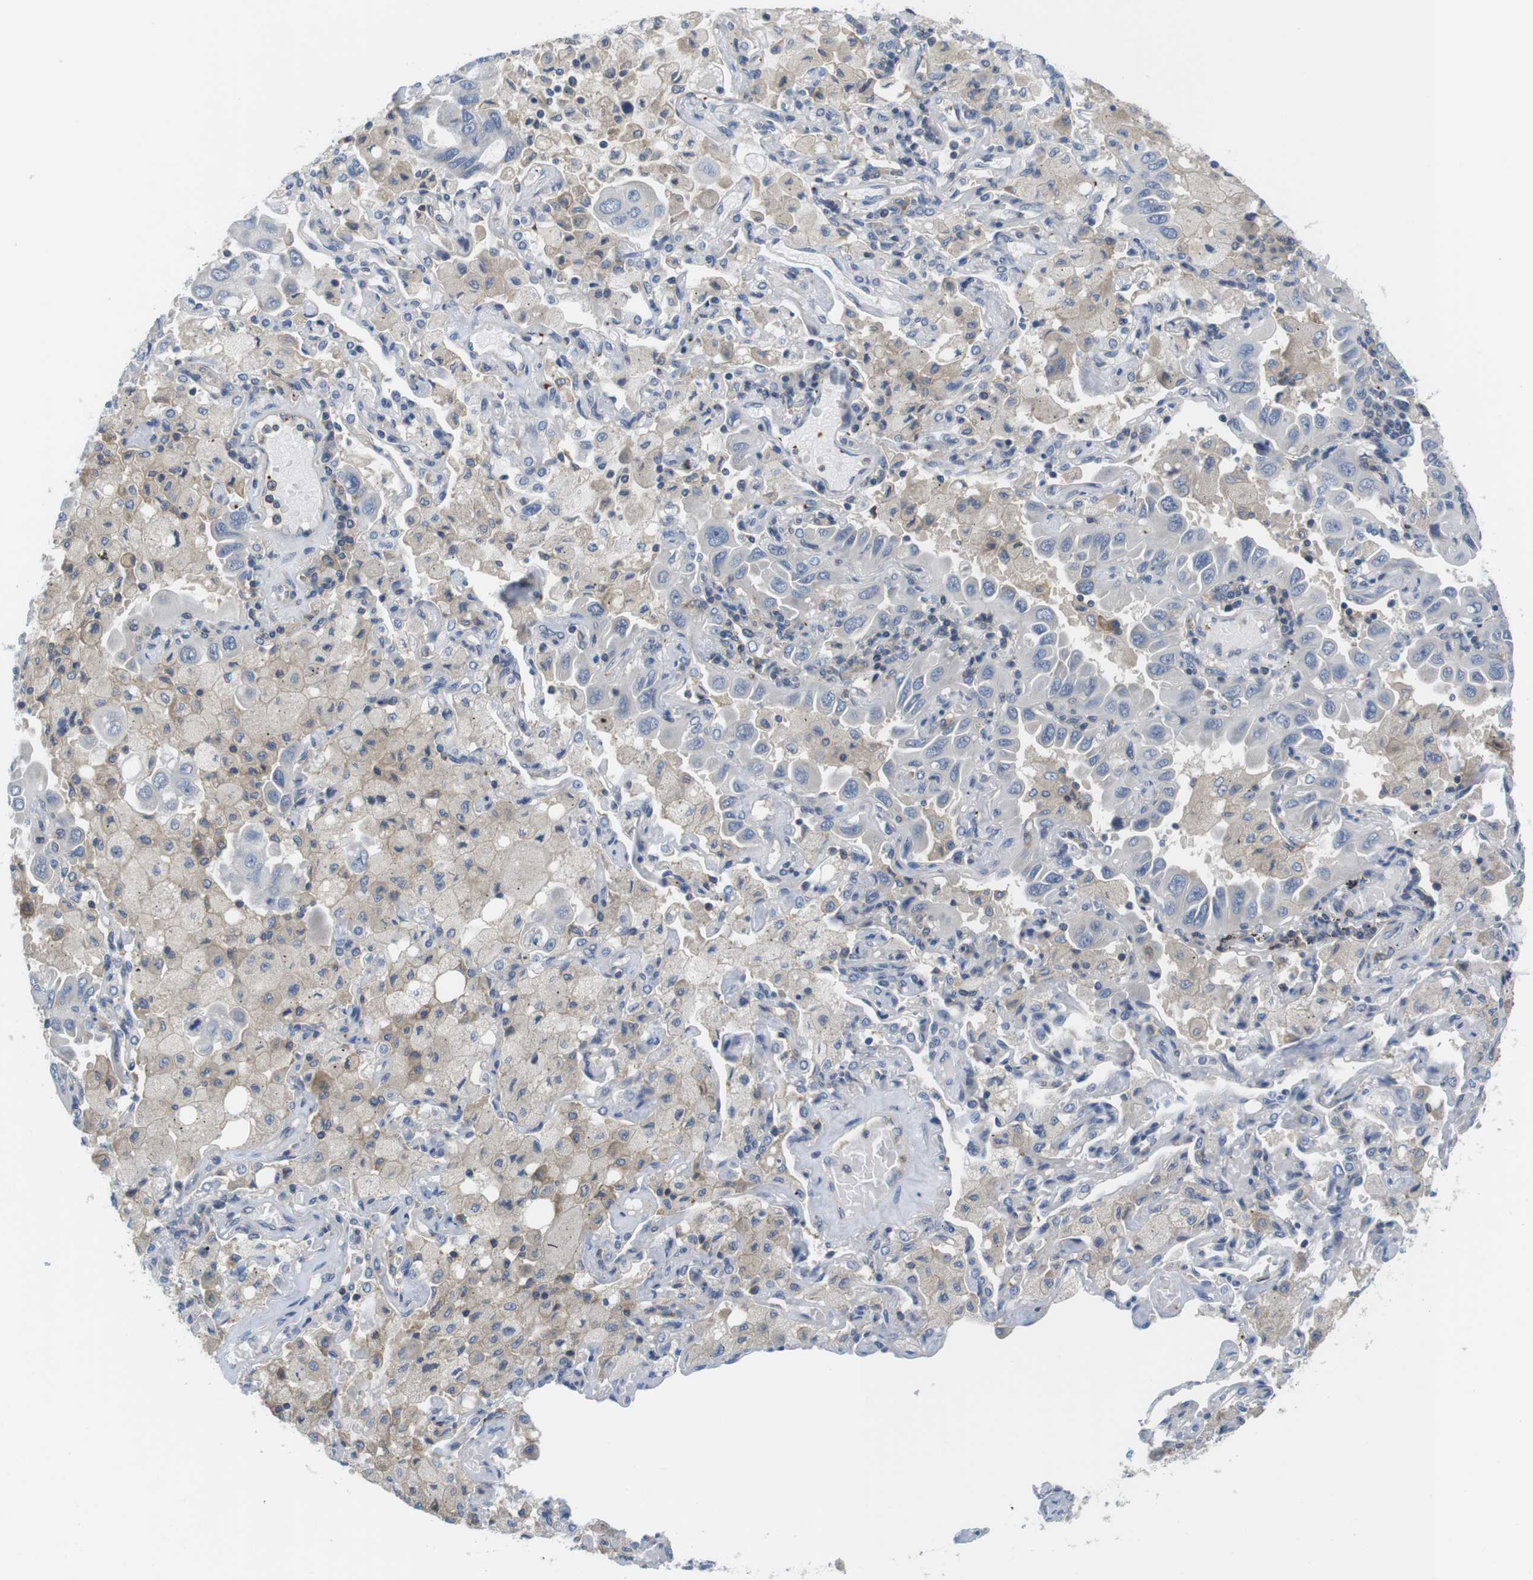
{"staining": {"intensity": "negative", "quantity": "none", "location": "none"}, "tissue": "lung cancer", "cell_type": "Tumor cells", "image_type": "cancer", "snomed": [{"axis": "morphology", "description": "Adenocarcinoma, NOS"}, {"axis": "topography", "description": "Lung"}], "caption": "This is an immunohistochemistry (IHC) micrograph of lung cancer (adenocarcinoma). There is no staining in tumor cells.", "gene": "HERPUD2", "patient": {"sex": "male", "age": 64}}